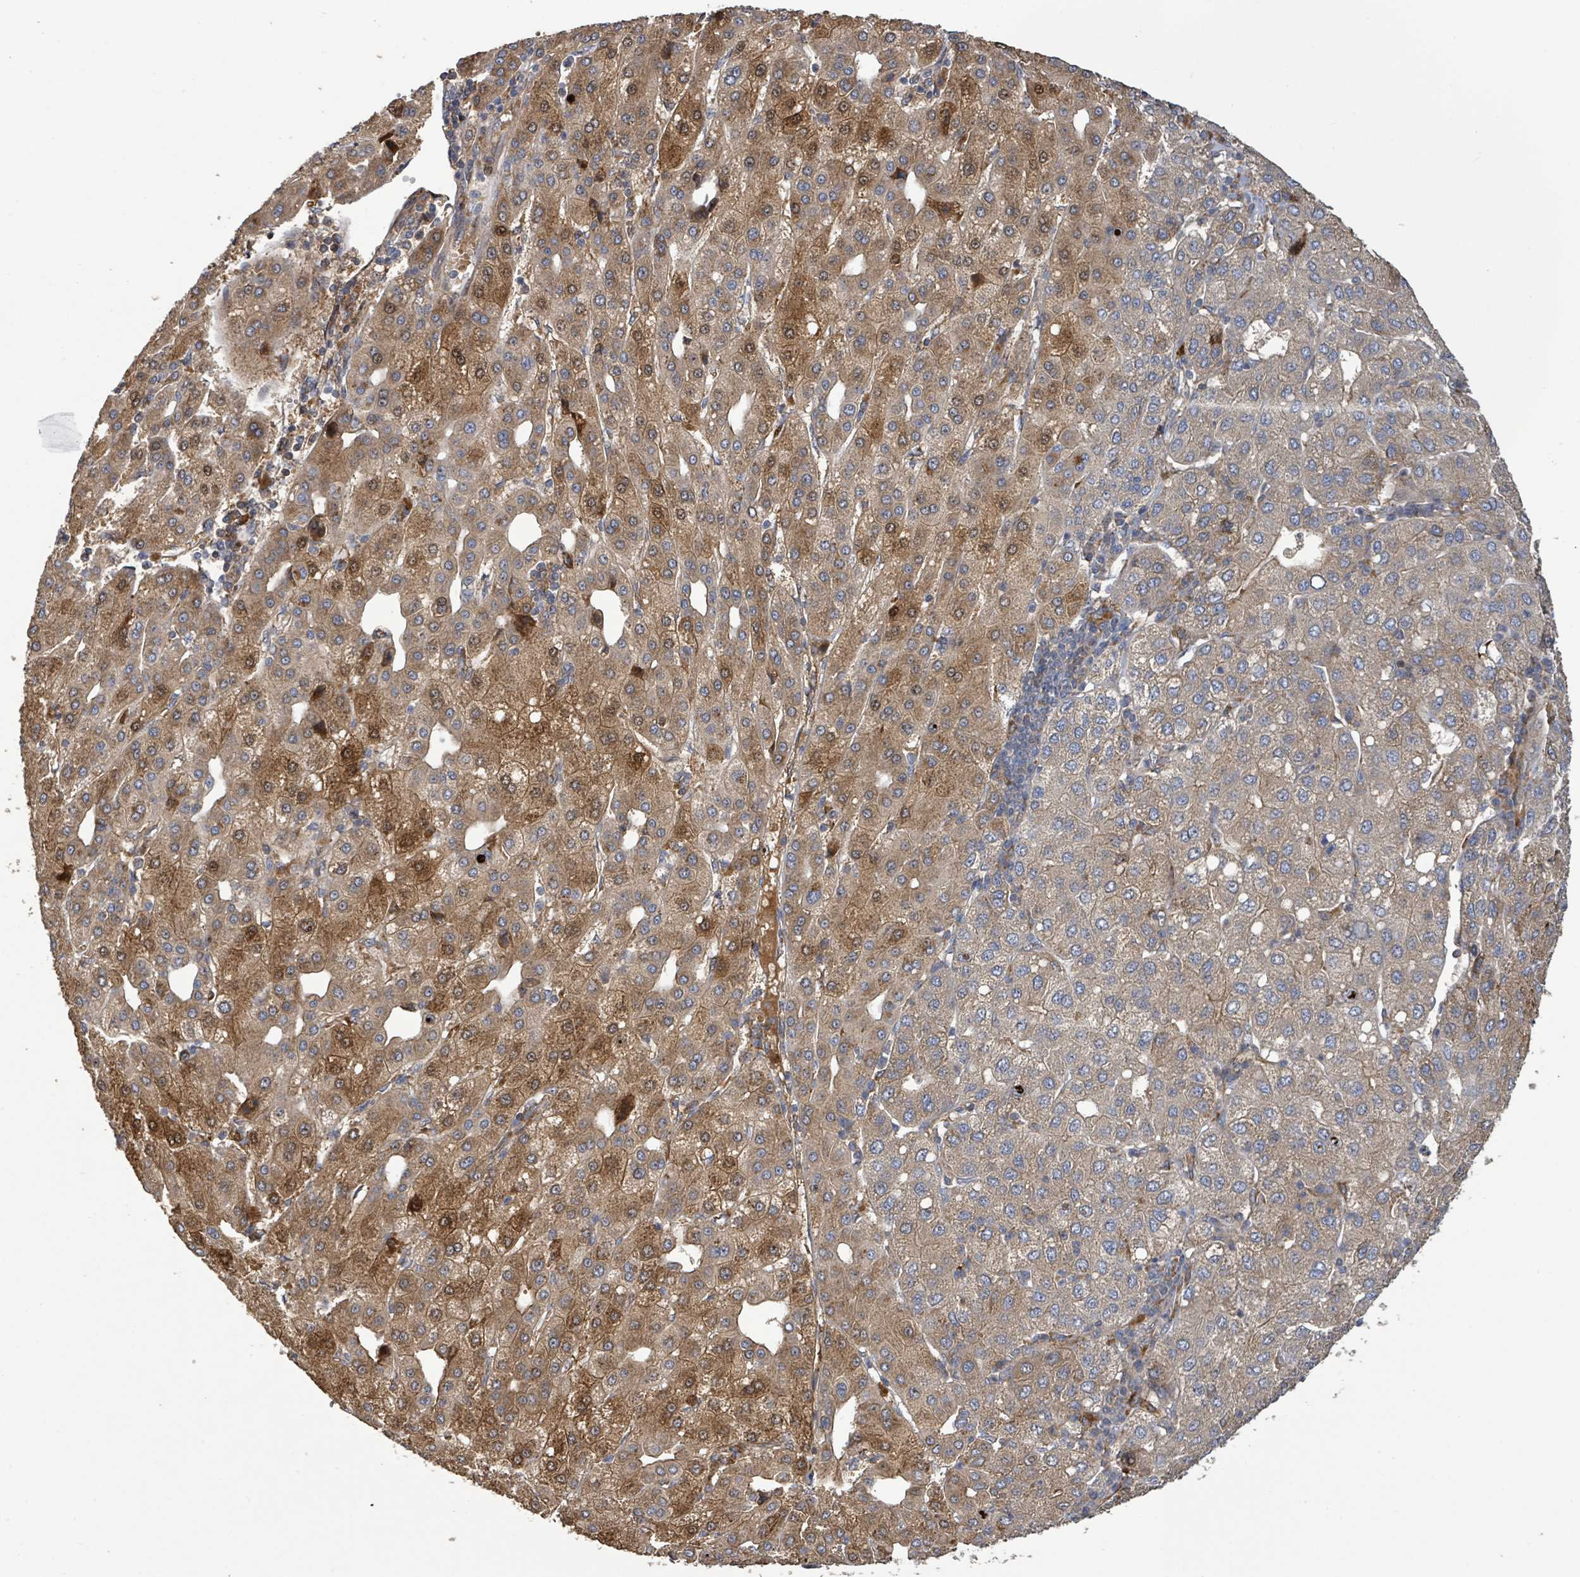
{"staining": {"intensity": "moderate", "quantity": ">75%", "location": "cytoplasmic/membranous,nuclear"}, "tissue": "liver cancer", "cell_type": "Tumor cells", "image_type": "cancer", "snomed": [{"axis": "morphology", "description": "Carcinoma, Hepatocellular, NOS"}, {"axis": "topography", "description": "Liver"}], "caption": "Immunohistochemistry photomicrograph of human hepatocellular carcinoma (liver) stained for a protein (brown), which displays medium levels of moderate cytoplasmic/membranous and nuclear expression in about >75% of tumor cells.", "gene": "STARD4", "patient": {"sex": "male", "age": 65}}